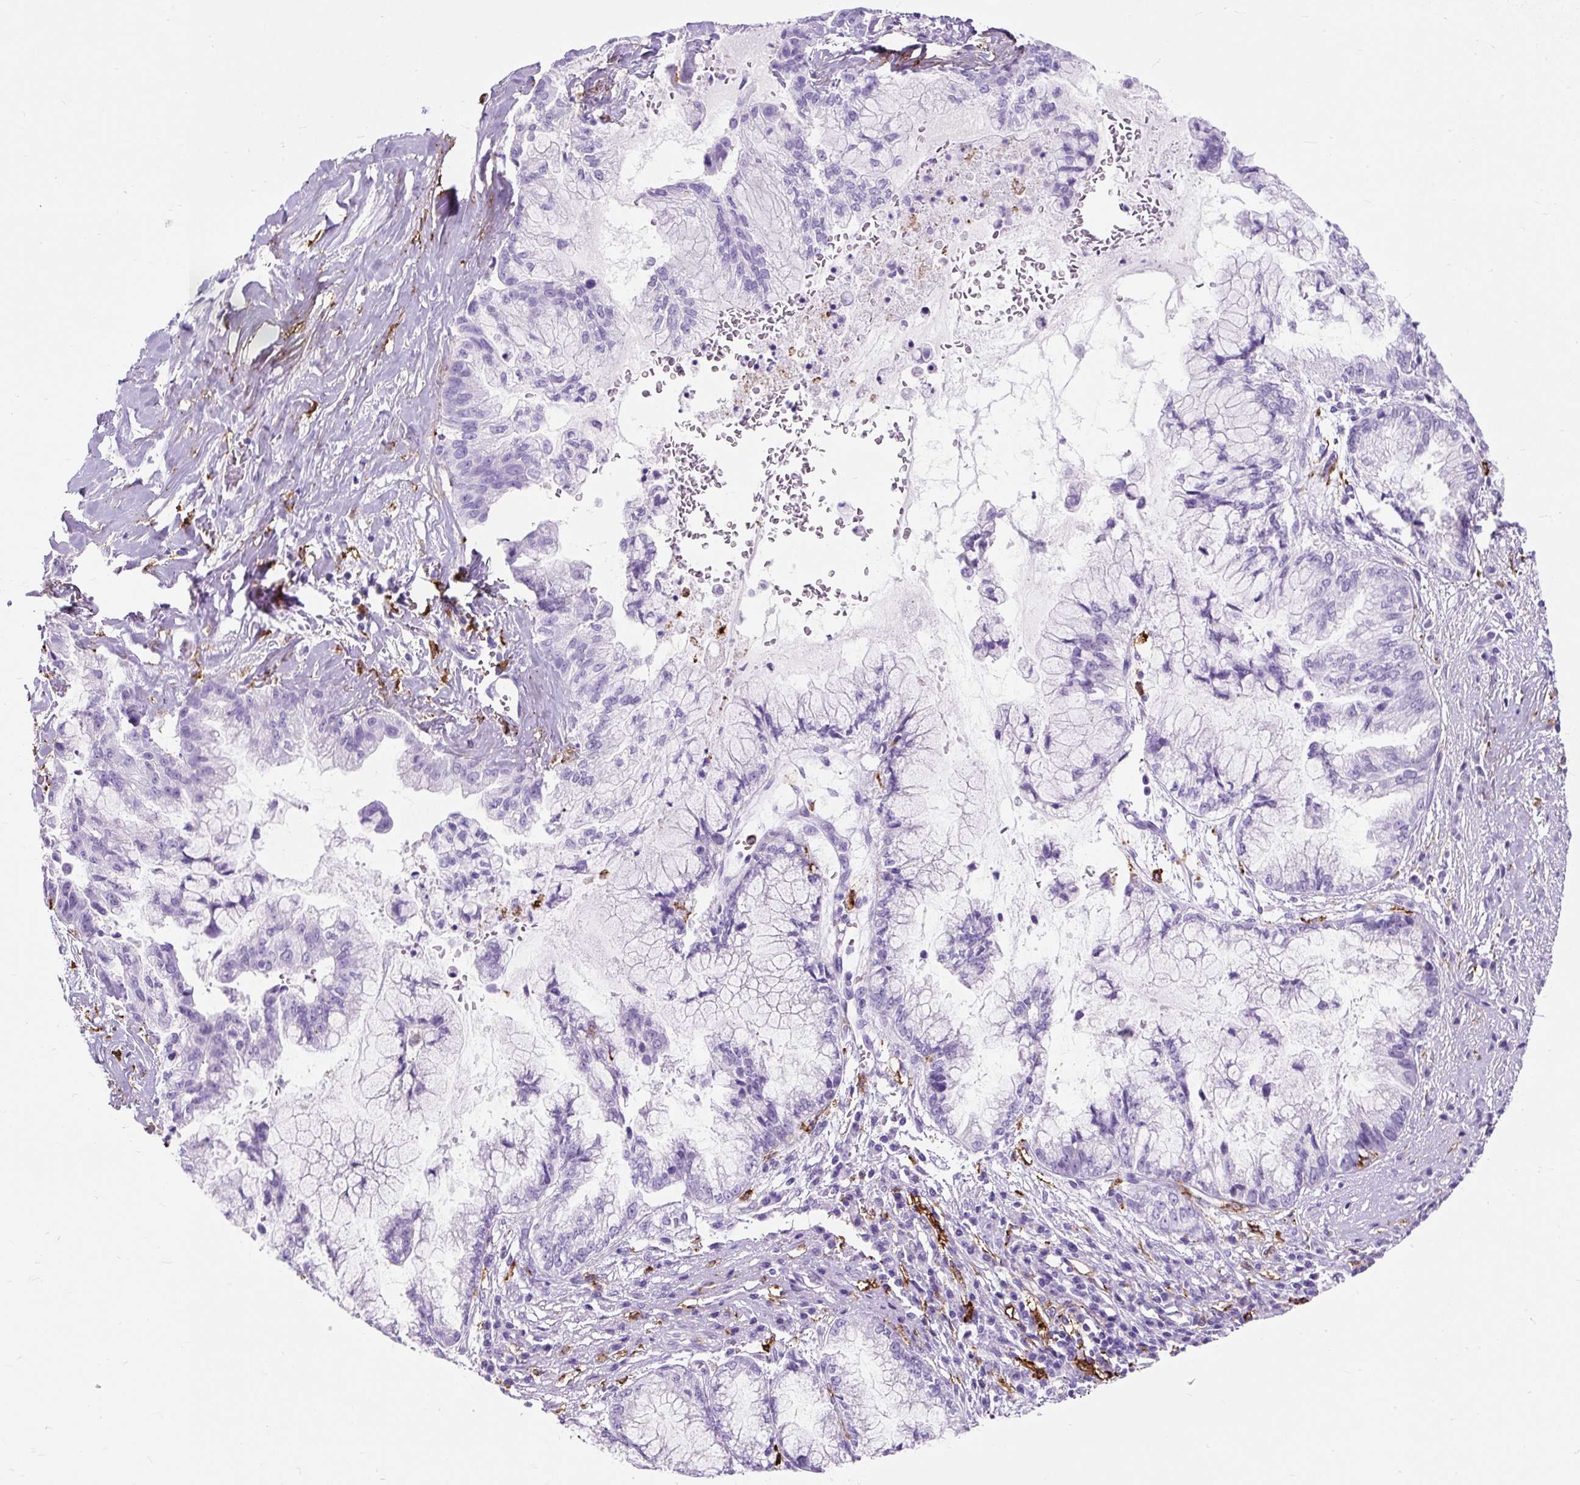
{"staining": {"intensity": "negative", "quantity": "none", "location": "none"}, "tissue": "pancreatic cancer", "cell_type": "Tumor cells", "image_type": "cancer", "snomed": [{"axis": "morphology", "description": "Adenocarcinoma, NOS"}, {"axis": "topography", "description": "Pancreas"}], "caption": "Pancreatic adenocarcinoma was stained to show a protein in brown. There is no significant staining in tumor cells. The staining was performed using DAB (3,3'-diaminobenzidine) to visualize the protein expression in brown, while the nuclei were stained in blue with hematoxylin (Magnification: 20x).", "gene": "HLA-DRA", "patient": {"sex": "male", "age": 73}}